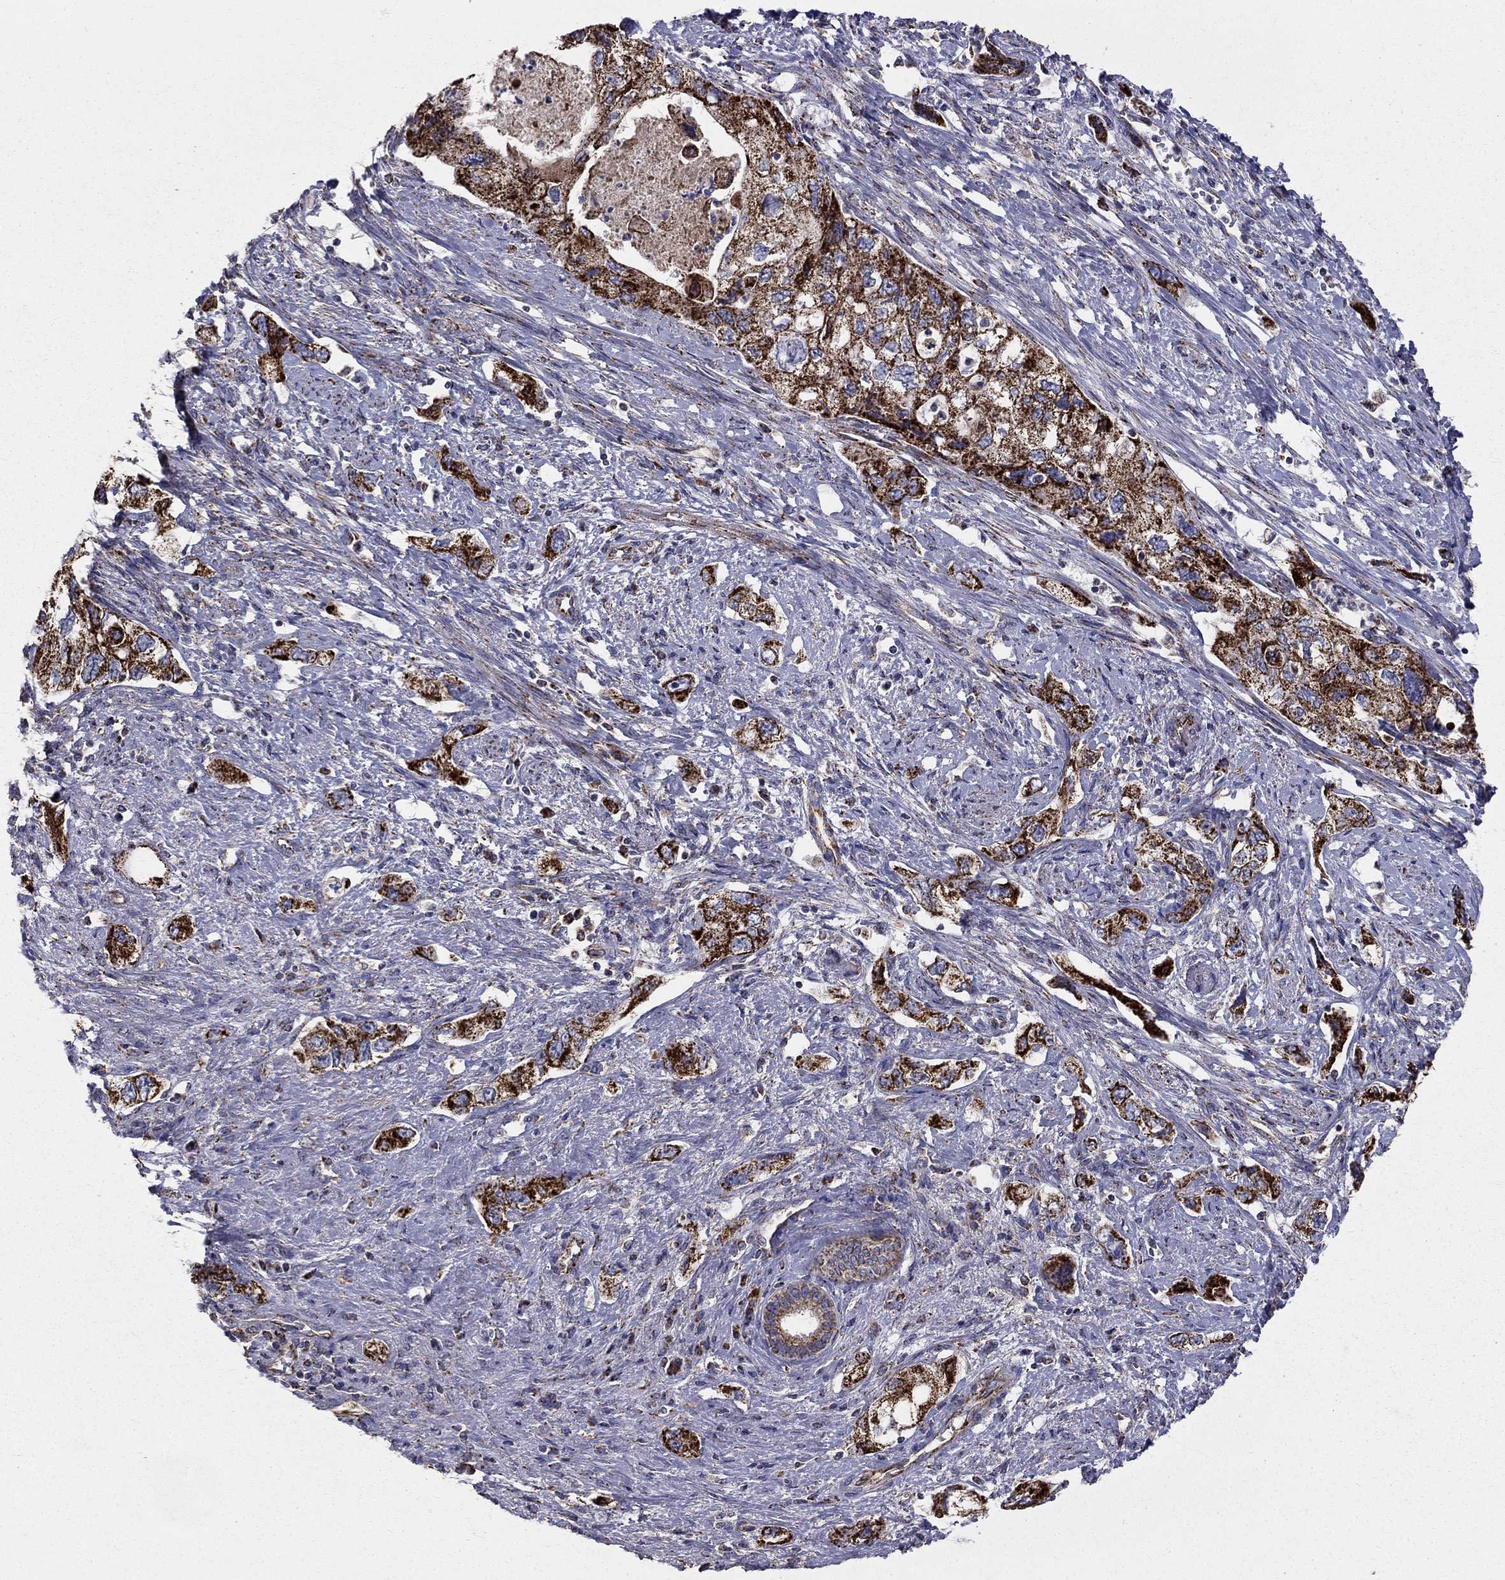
{"staining": {"intensity": "strong", "quantity": ">75%", "location": "cytoplasmic/membranous"}, "tissue": "pancreatic cancer", "cell_type": "Tumor cells", "image_type": "cancer", "snomed": [{"axis": "morphology", "description": "Adenocarcinoma, NOS"}, {"axis": "topography", "description": "Pancreas"}], "caption": "Protein staining of pancreatic cancer (adenocarcinoma) tissue reveals strong cytoplasmic/membranous expression in approximately >75% of tumor cells.", "gene": "GCSH", "patient": {"sex": "female", "age": 73}}